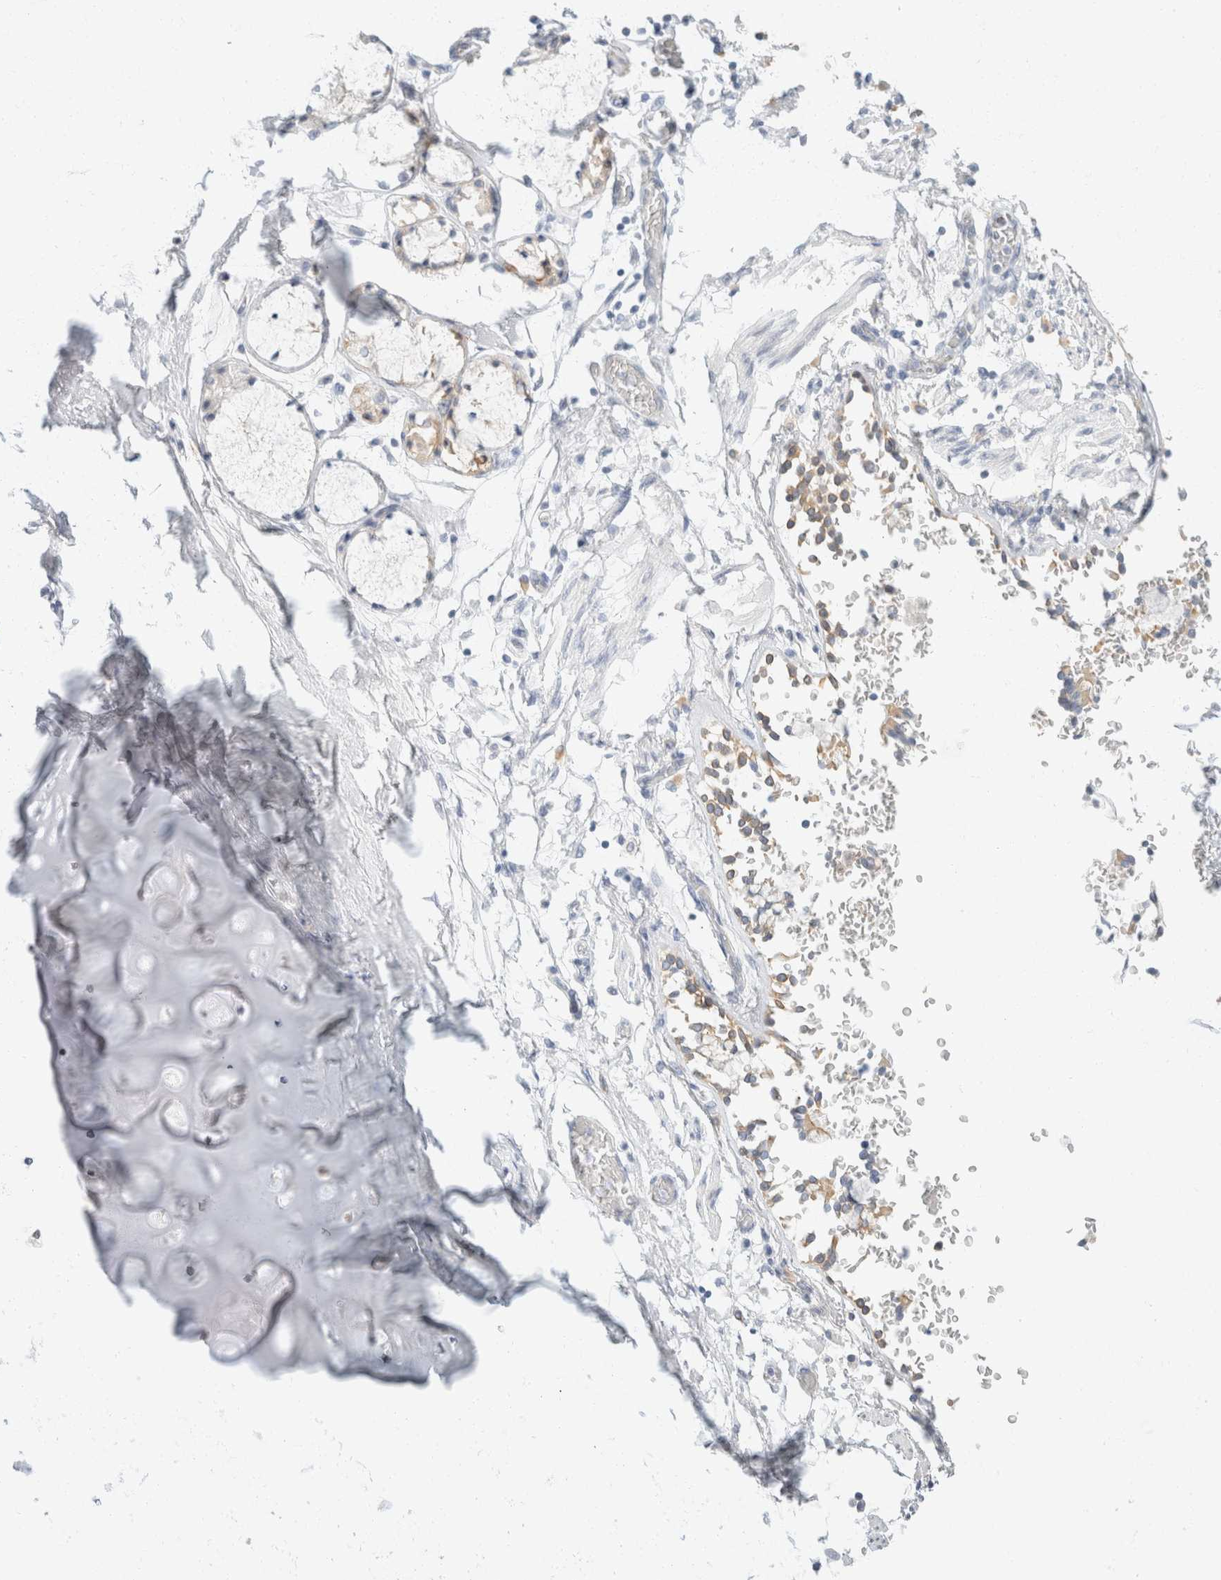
{"staining": {"intensity": "negative", "quantity": "none", "location": "none"}, "tissue": "adipose tissue", "cell_type": "Adipocytes", "image_type": "normal", "snomed": [{"axis": "morphology", "description": "Normal tissue, NOS"}, {"axis": "topography", "description": "Cartilage tissue"}, {"axis": "topography", "description": "Lung"}], "caption": "IHC photomicrograph of unremarkable human adipose tissue stained for a protein (brown), which reveals no expression in adipocytes. (DAB (3,3'-diaminobenzidine) immunohistochemistry with hematoxylin counter stain).", "gene": "KRT20", "patient": {"sex": "female", "age": 77}}